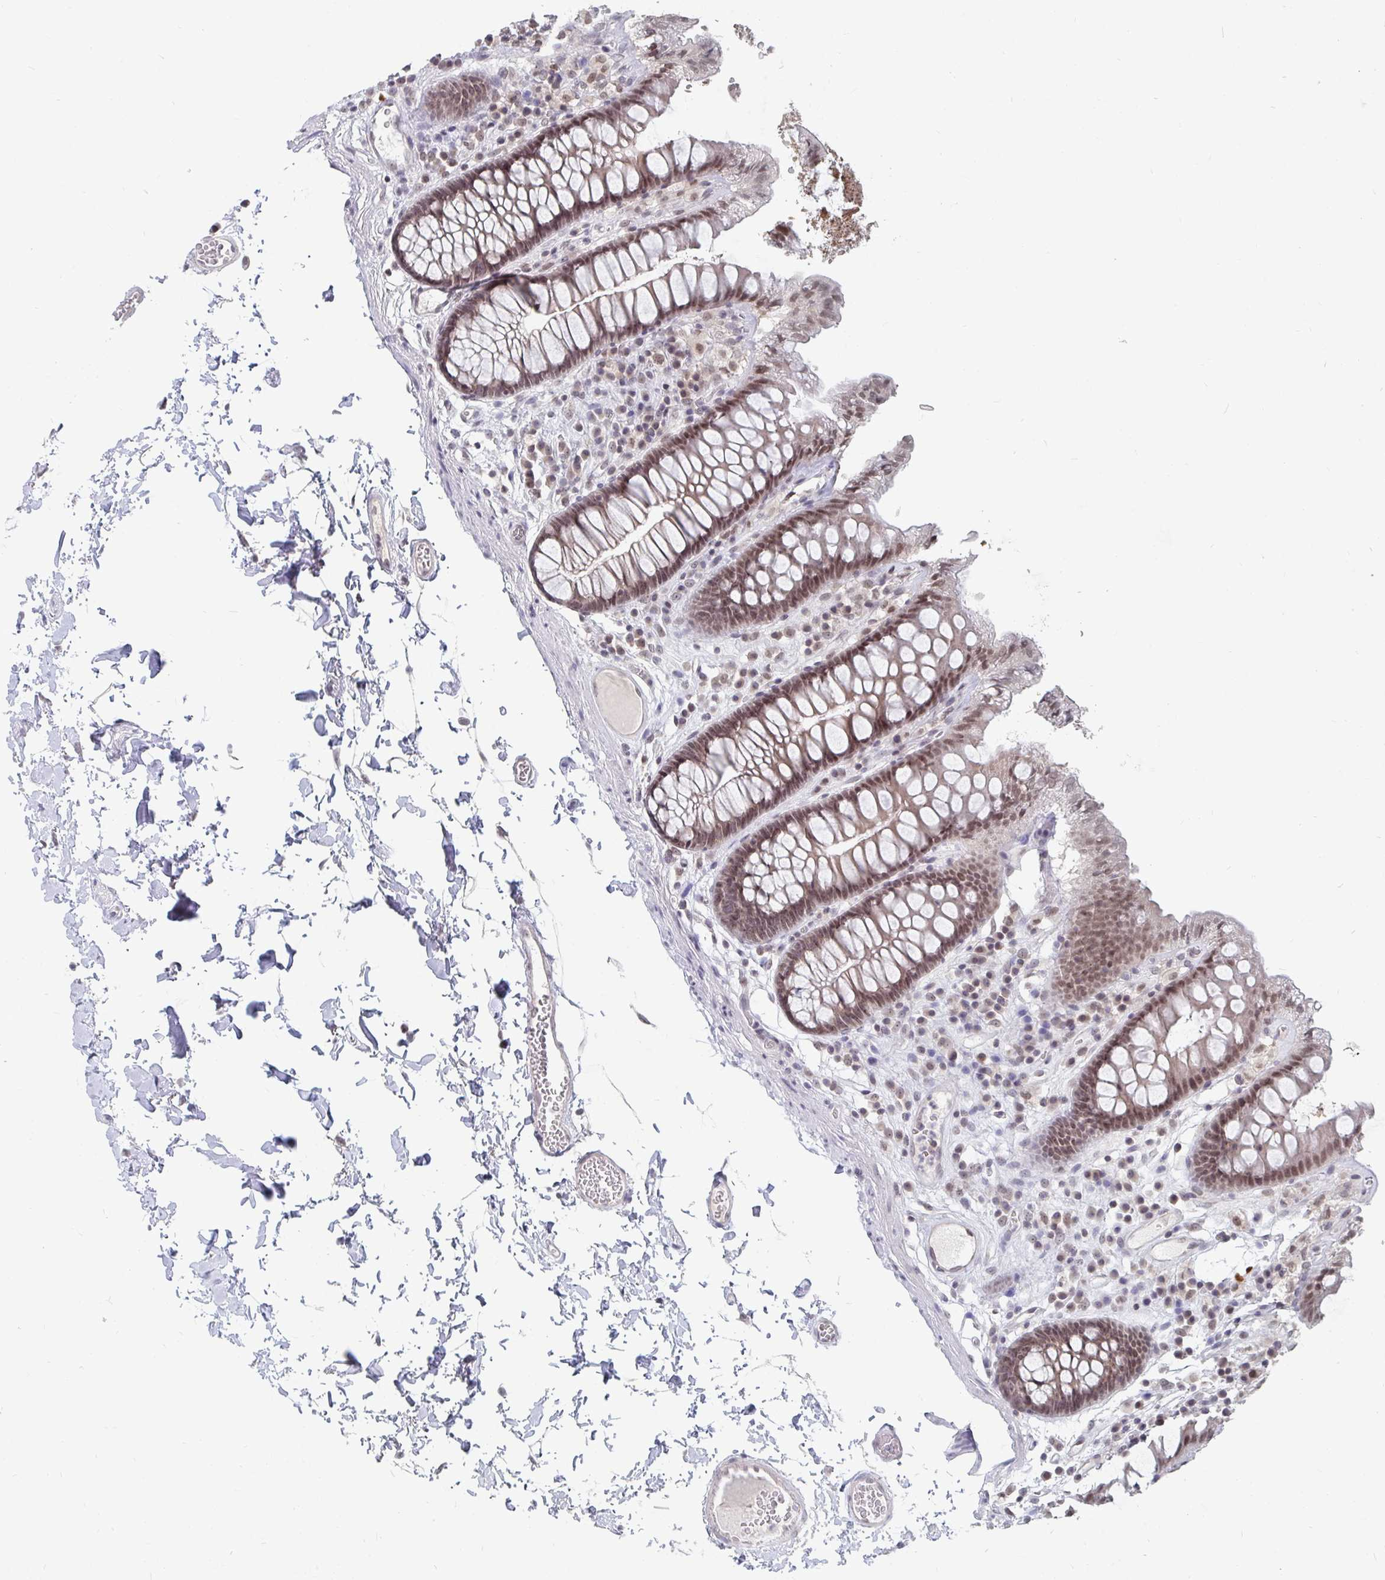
{"staining": {"intensity": "negative", "quantity": "none", "location": "none"}, "tissue": "colon", "cell_type": "Endothelial cells", "image_type": "normal", "snomed": [{"axis": "morphology", "description": "Normal tissue, NOS"}, {"axis": "topography", "description": "Colon"}, {"axis": "topography", "description": "Peripheral nerve tissue"}], "caption": "Immunohistochemistry micrograph of benign colon: human colon stained with DAB (3,3'-diaminobenzidine) reveals no significant protein staining in endothelial cells. (DAB (3,3'-diaminobenzidine) IHC visualized using brightfield microscopy, high magnification).", "gene": "TRIP12", "patient": {"sex": "male", "age": 84}}